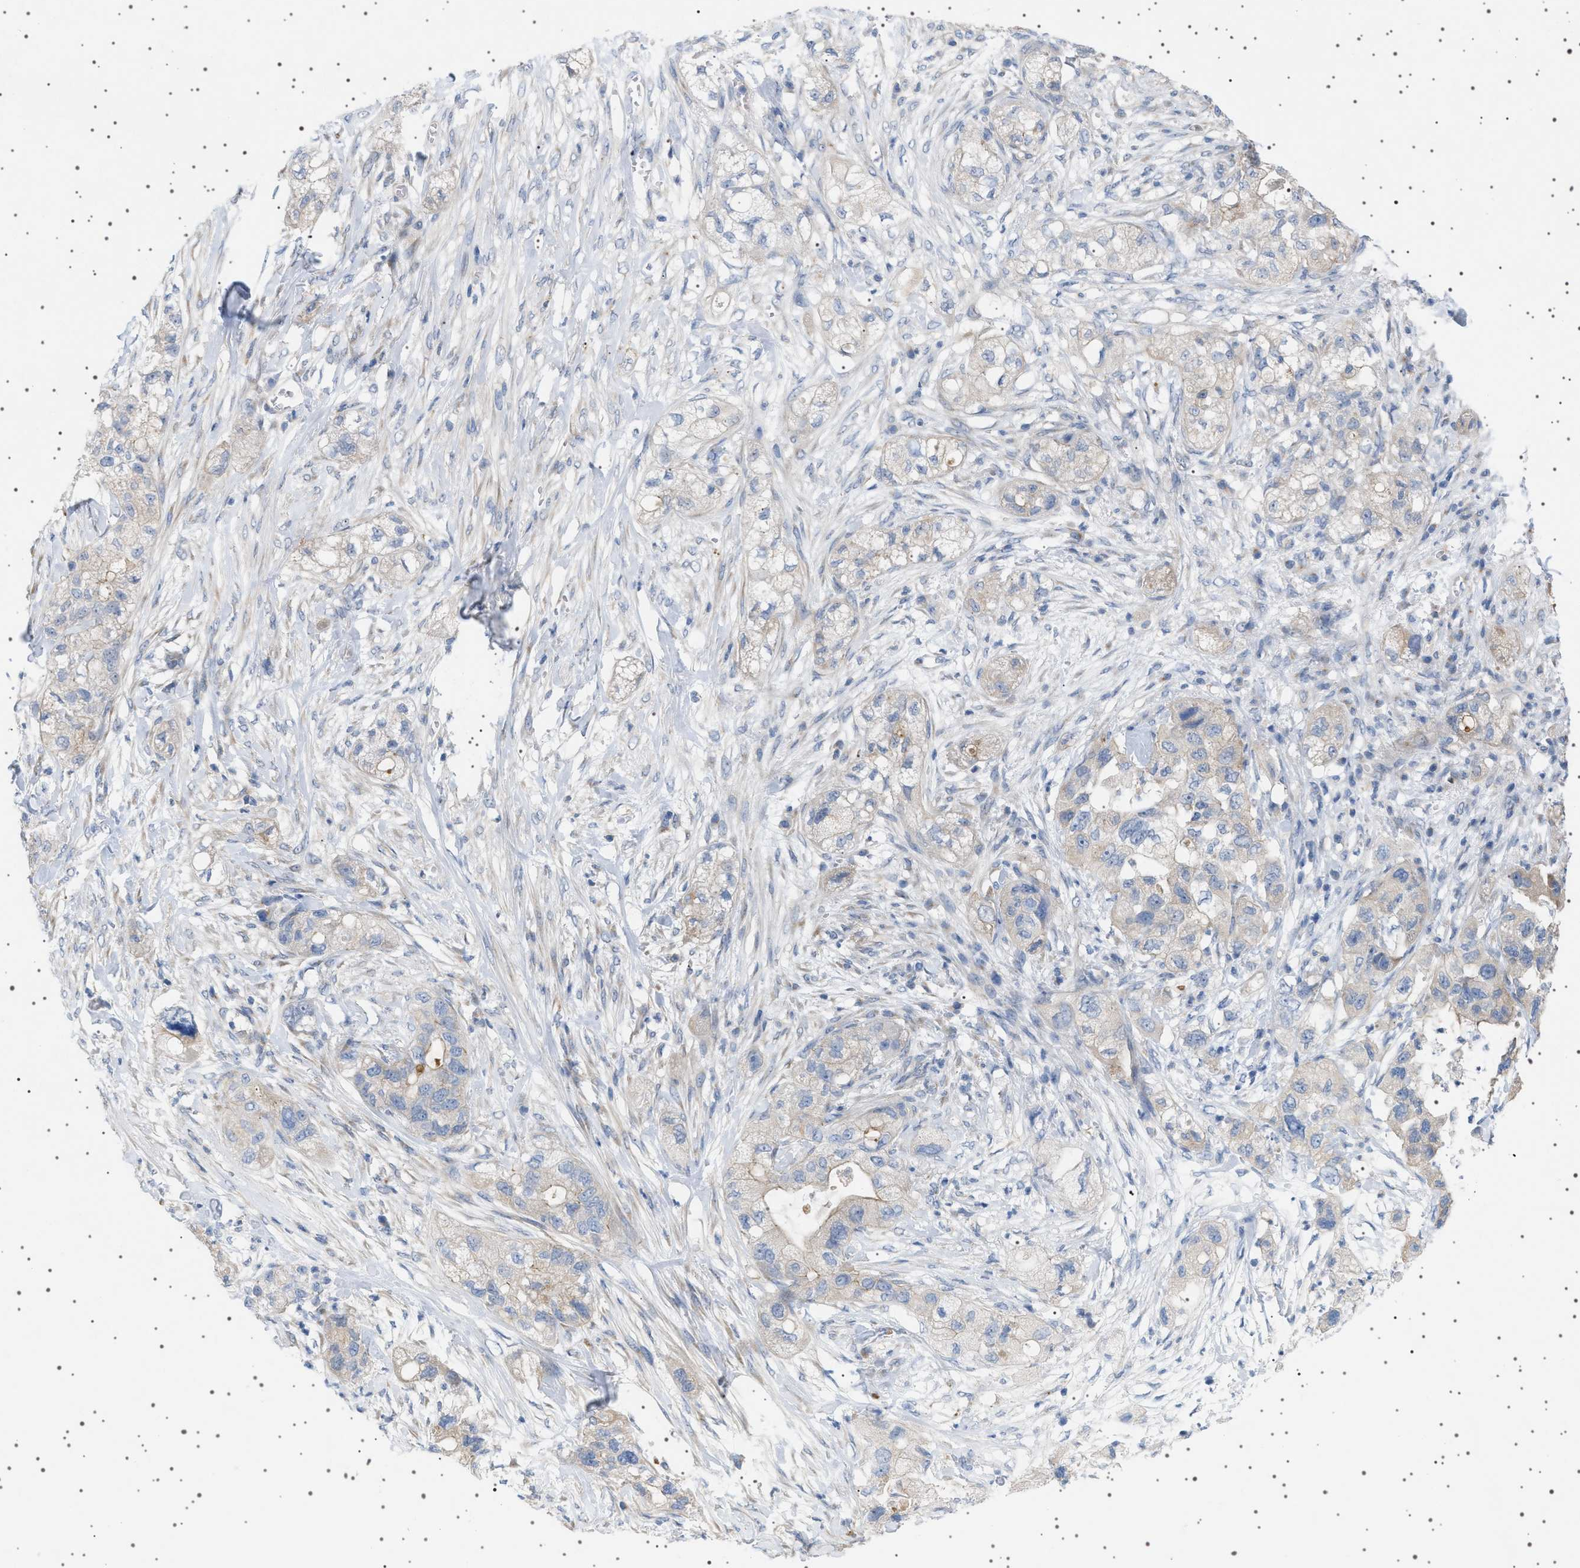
{"staining": {"intensity": "negative", "quantity": "none", "location": "none"}, "tissue": "pancreatic cancer", "cell_type": "Tumor cells", "image_type": "cancer", "snomed": [{"axis": "morphology", "description": "Adenocarcinoma, NOS"}, {"axis": "topography", "description": "Pancreas"}], "caption": "Tumor cells show no significant protein positivity in pancreatic adenocarcinoma.", "gene": "ADCY10", "patient": {"sex": "female", "age": 78}}